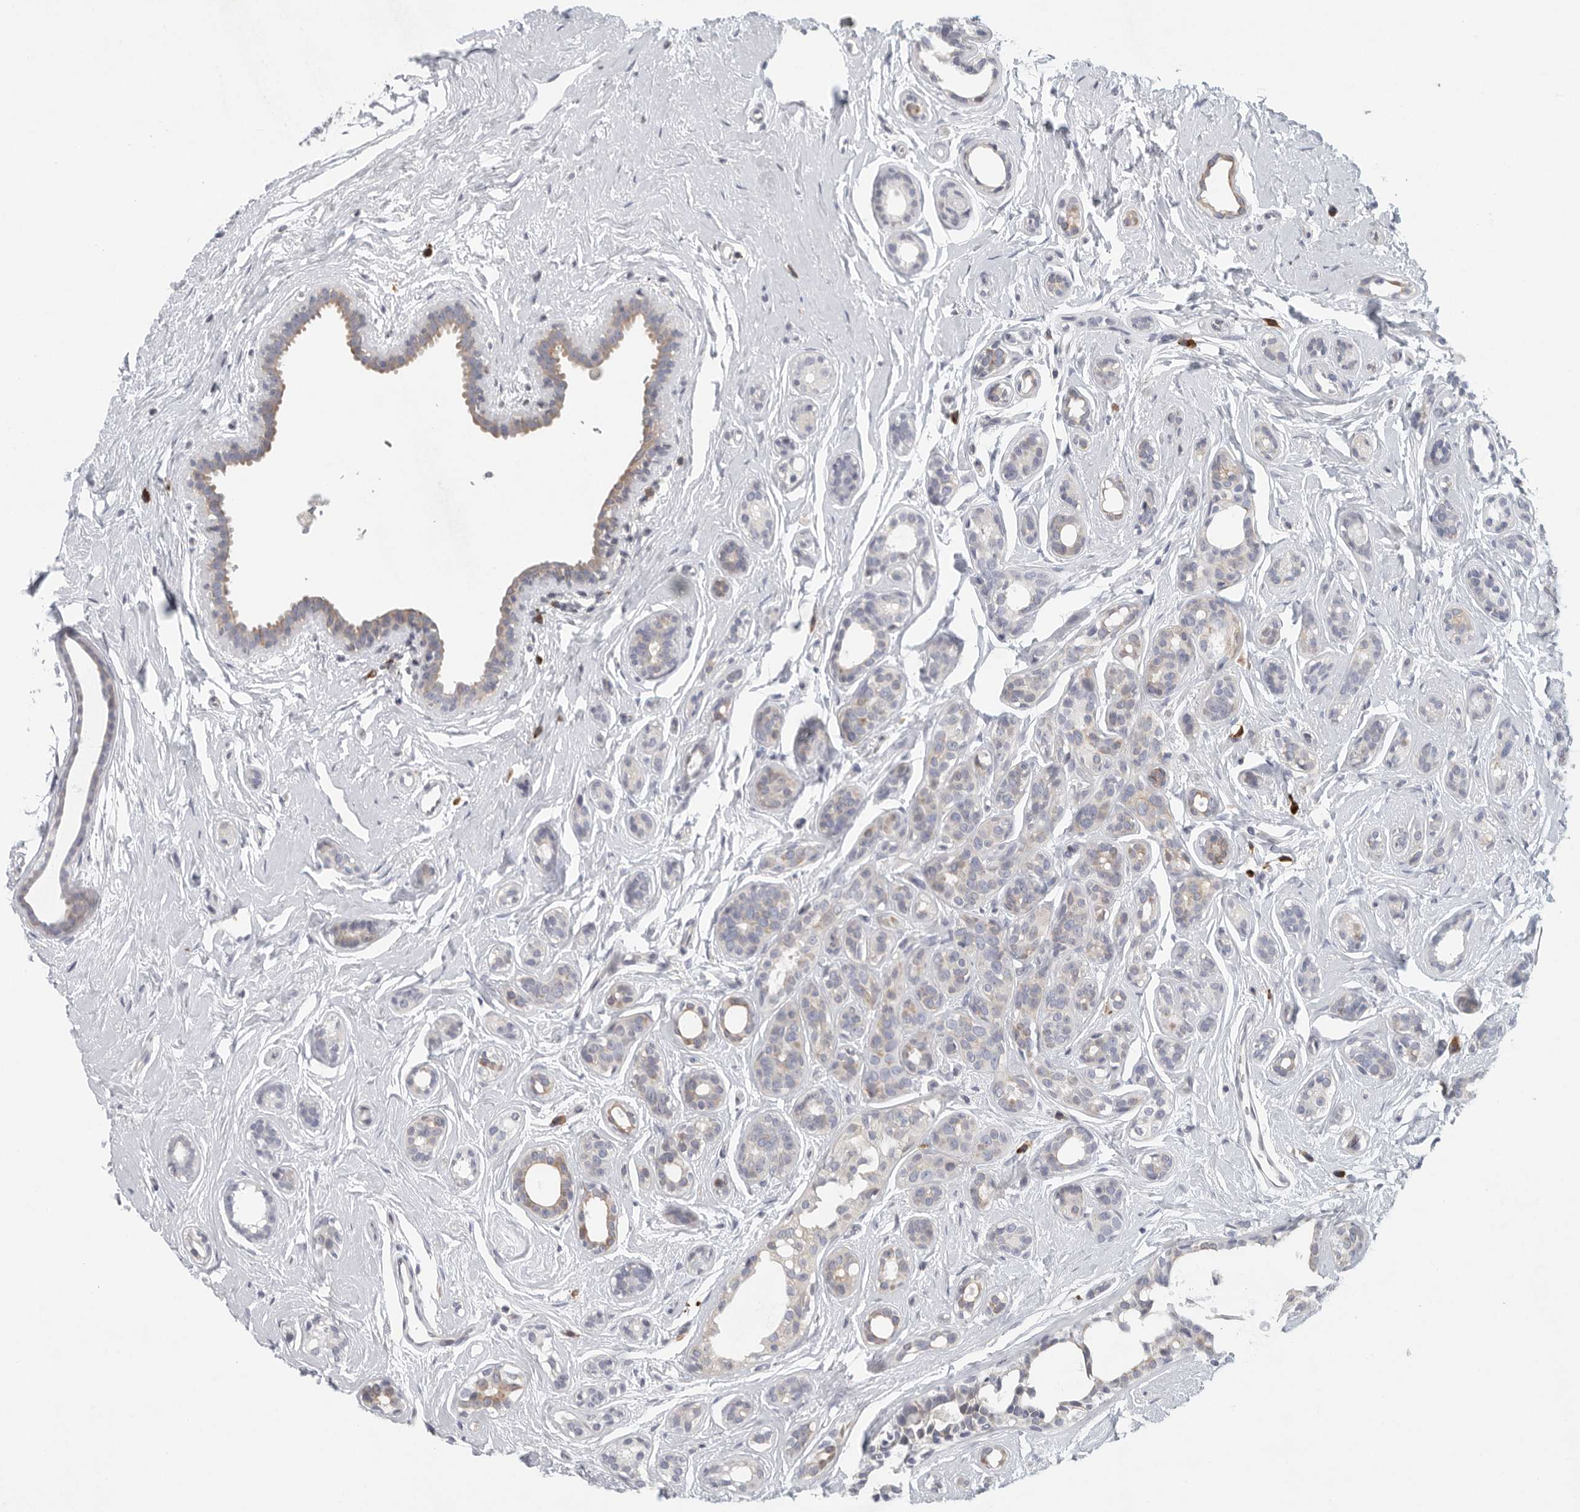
{"staining": {"intensity": "negative", "quantity": "none", "location": "none"}, "tissue": "breast cancer", "cell_type": "Tumor cells", "image_type": "cancer", "snomed": [{"axis": "morphology", "description": "Duct carcinoma"}, {"axis": "topography", "description": "Breast"}], "caption": "High magnification brightfield microscopy of intraductal carcinoma (breast) stained with DAB (brown) and counterstained with hematoxylin (blue): tumor cells show no significant staining.", "gene": "TMEM69", "patient": {"sex": "female", "age": 55}}